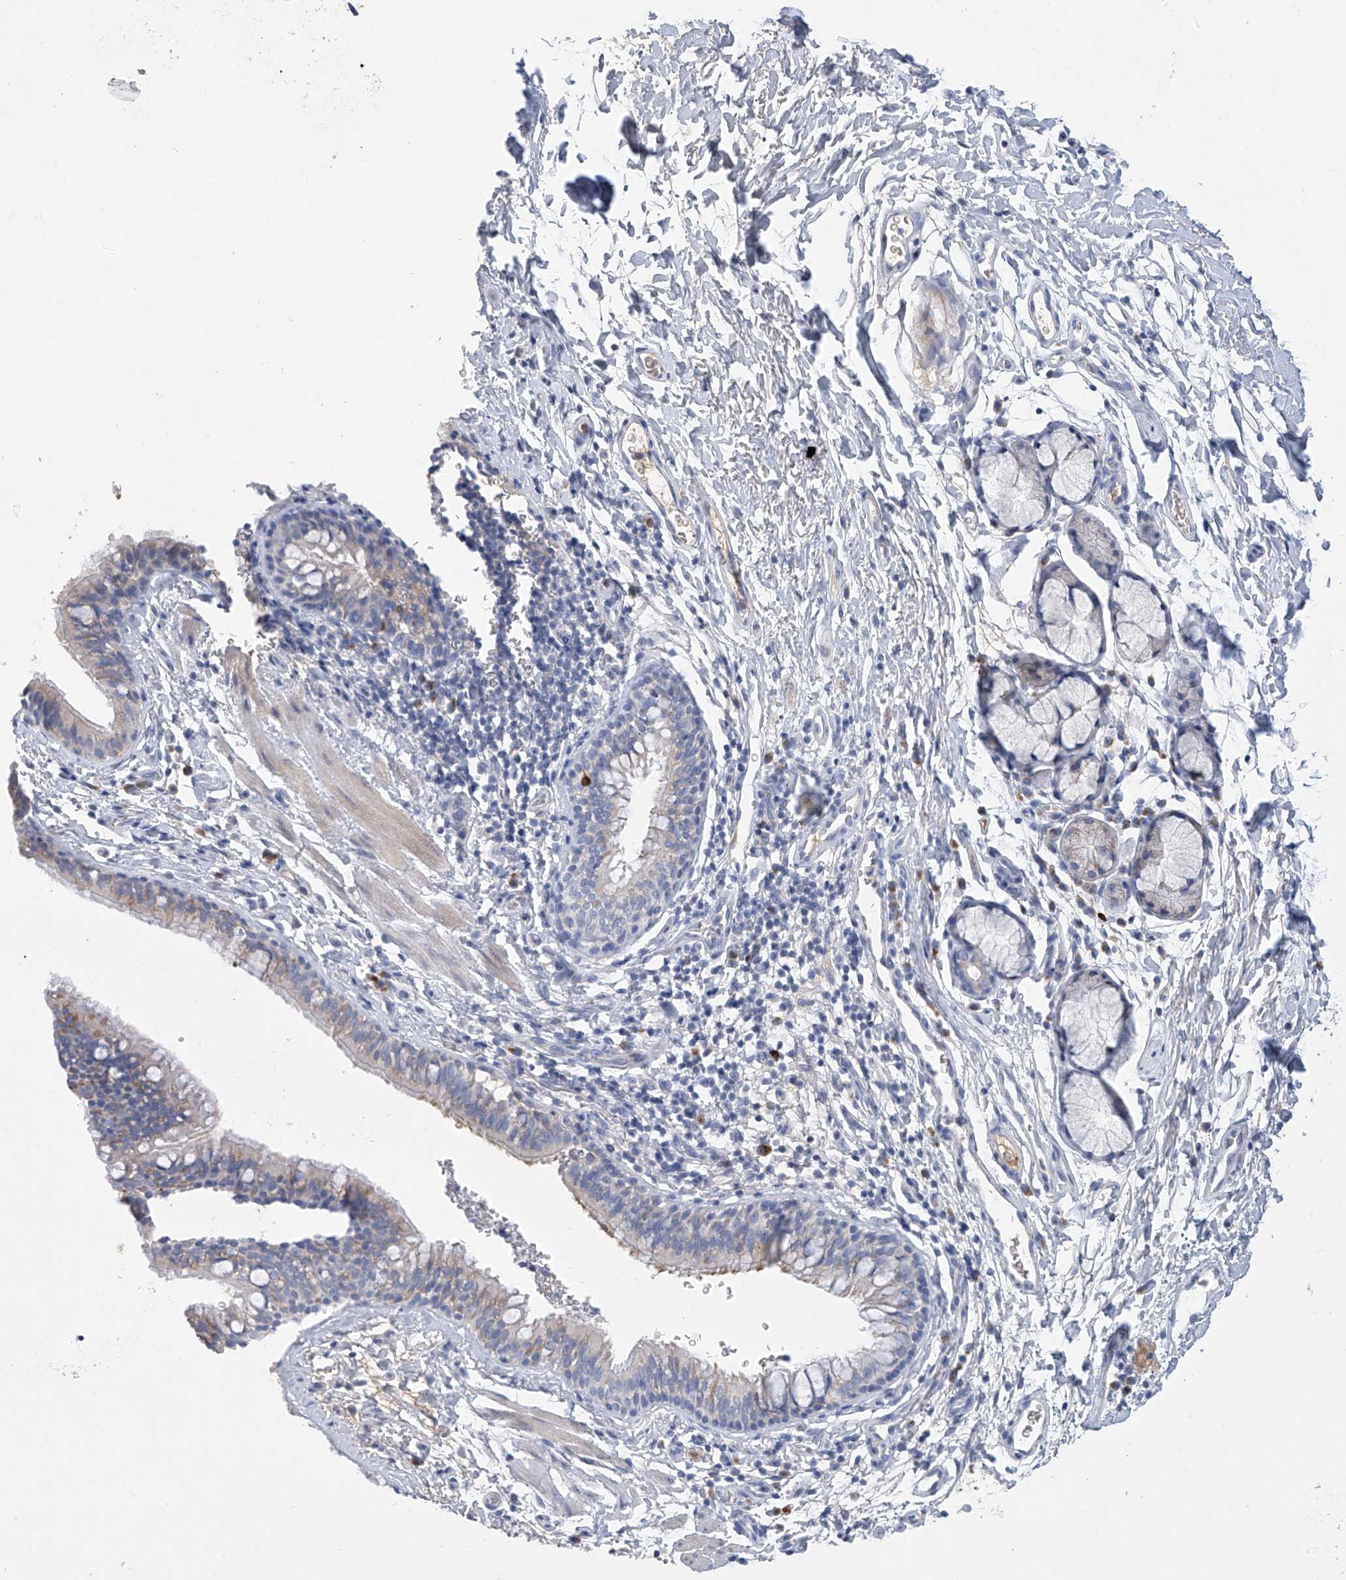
{"staining": {"intensity": "weak", "quantity": "25%-75%", "location": "cytoplasmic/membranous"}, "tissue": "bronchus", "cell_type": "Respiratory epithelial cells", "image_type": "normal", "snomed": [{"axis": "morphology", "description": "Normal tissue, NOS"}, {"axis": "topography", "description": "Cartilage tissue"}, {"axis": "topography", "description": "Bronchus"}], "caption": "Protein expression by immunohistochemistry exhibits weak cytoplasmic/membranous positivity in approximately 25%-75% of respiratory epithelial cells in normal bronchus.", "gene": "SLCO4A1", "patient": {"sex": "female", "age": 36}}